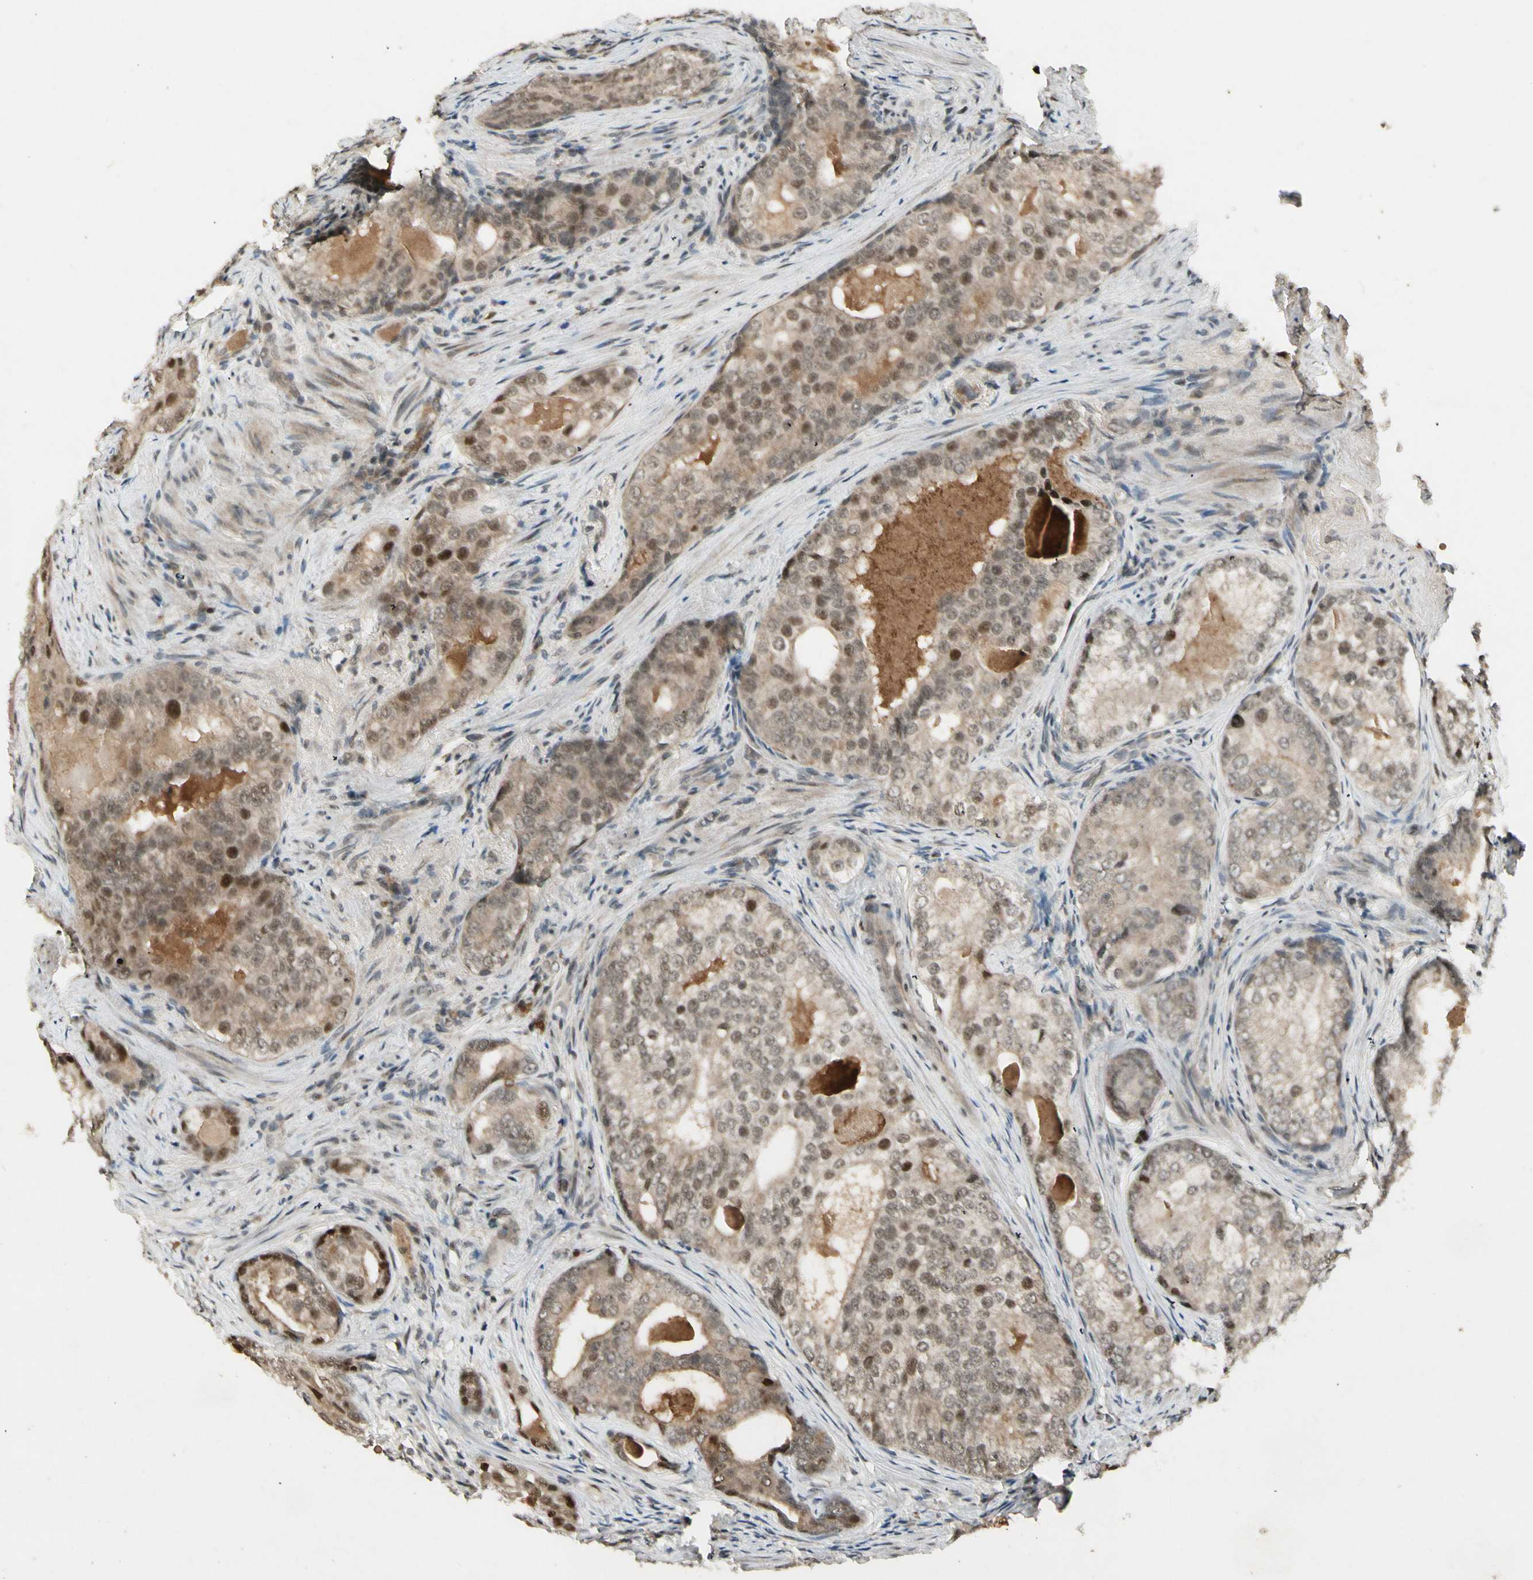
{"staining": {"intensity": "moderate", "quantity": "25%-75%", "location": "nuclear"}, "tissue": "prostate cancer", "cell_type": "Tumor cells", "image_type": "cancer", "snomed": [{"axis": "morphology", "description": "Adenocarcinoma, High grade"}, {"axis": "topography", "description": "Prostate"}], "caption": "Prostate cancer stained for a protein reveals moderate nuclear positivity in tumor cells. (DAB IHC with brightfield microscopy, high magnification).", "gene": "CDK11A", "patient": {"sex": "male", "age": 66}}